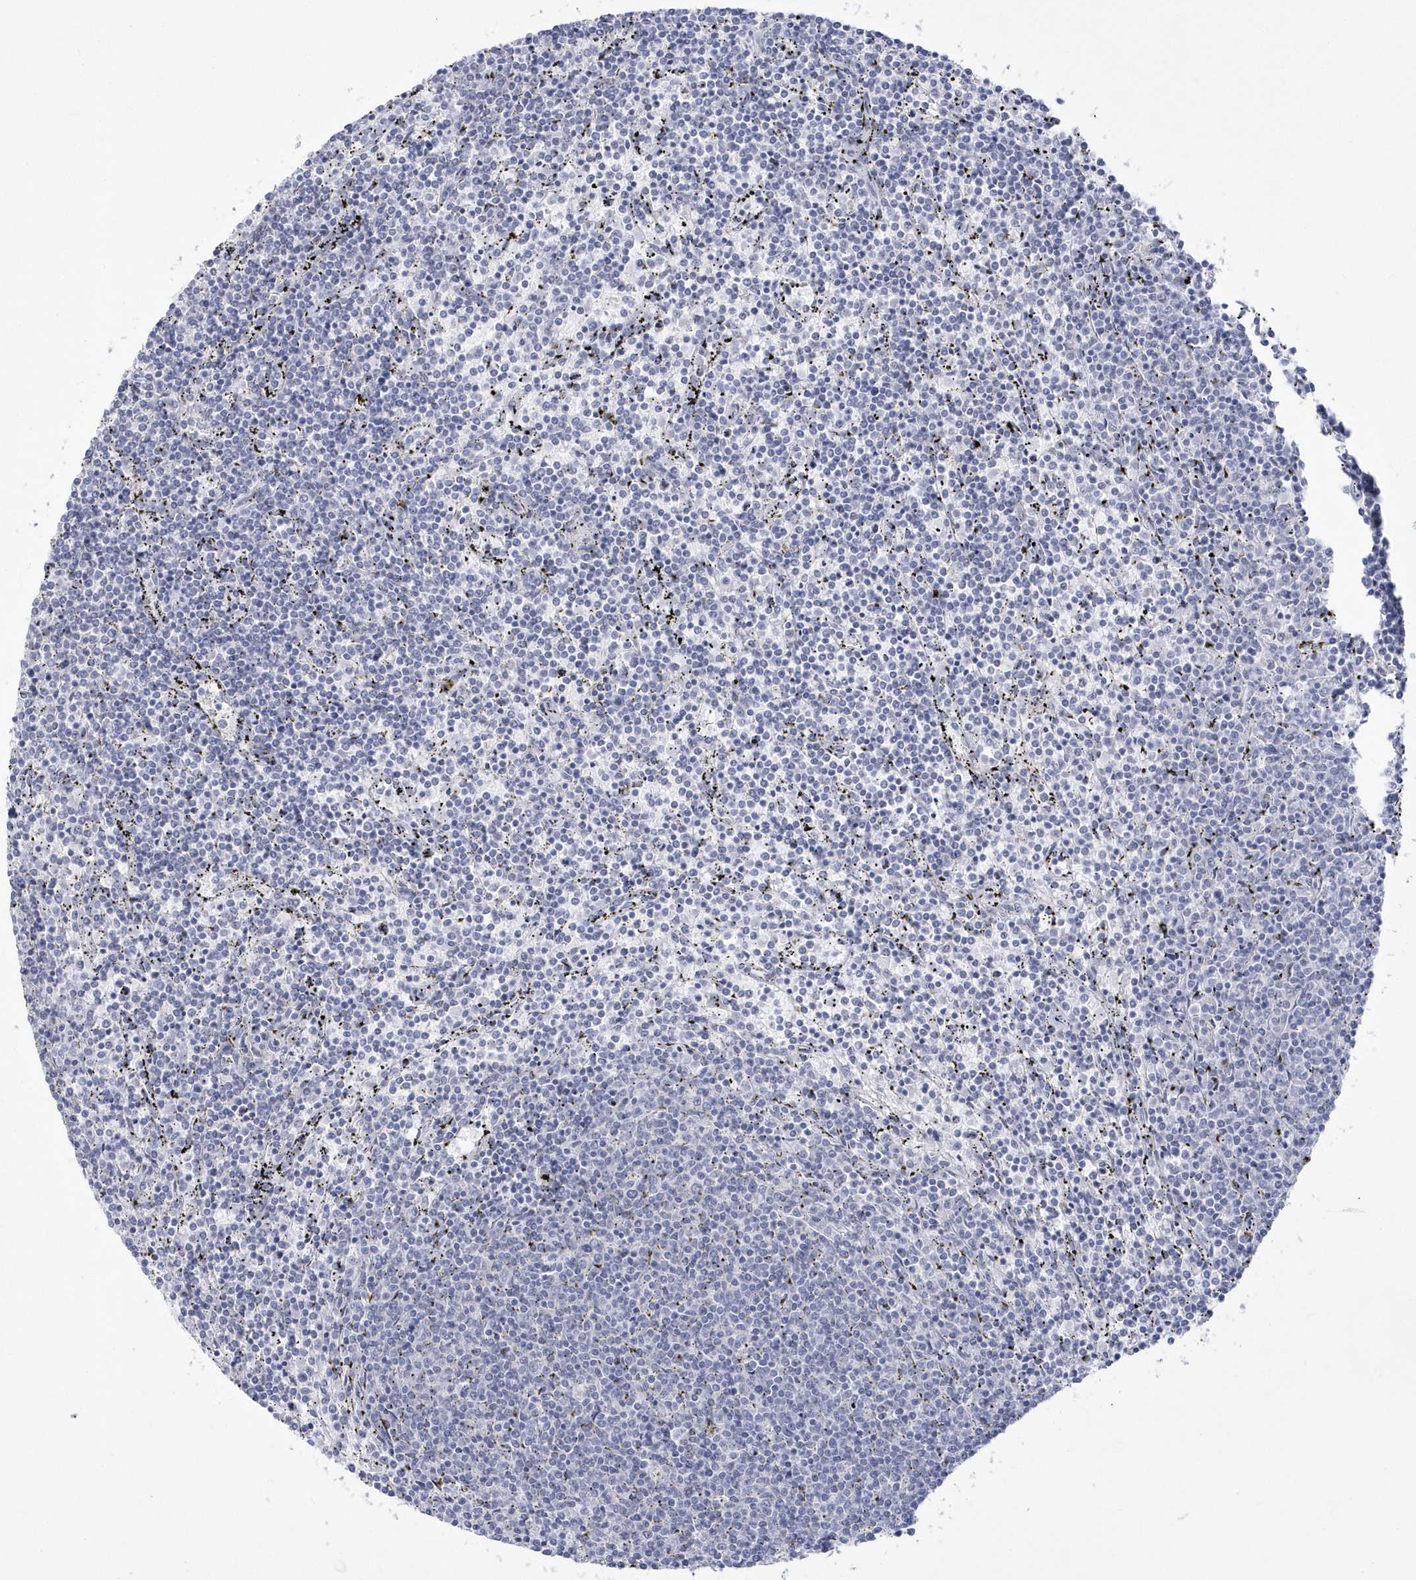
{"staining": {"intensity": "negative", "quantity": "none", "location": "none"}, "tissue": "lymphoma", "cell_type": "Tumor cells", "image_type": "cancer", "snomed": [{"axis": "morphology", "description": "Malignant lymphoma, non-Hodgkin's type, Low grade"}, {"axis": "topography", "description": "Spleen"}], "caption": "A high-resolution image shows immunohistochemistry staining of low-grade malignant lymphoma, non-Hodgkin's type, which shows no significant positivity in tumor cells.", "gene": "WDR27", "patient": {"sex": "female", "age": 50}}